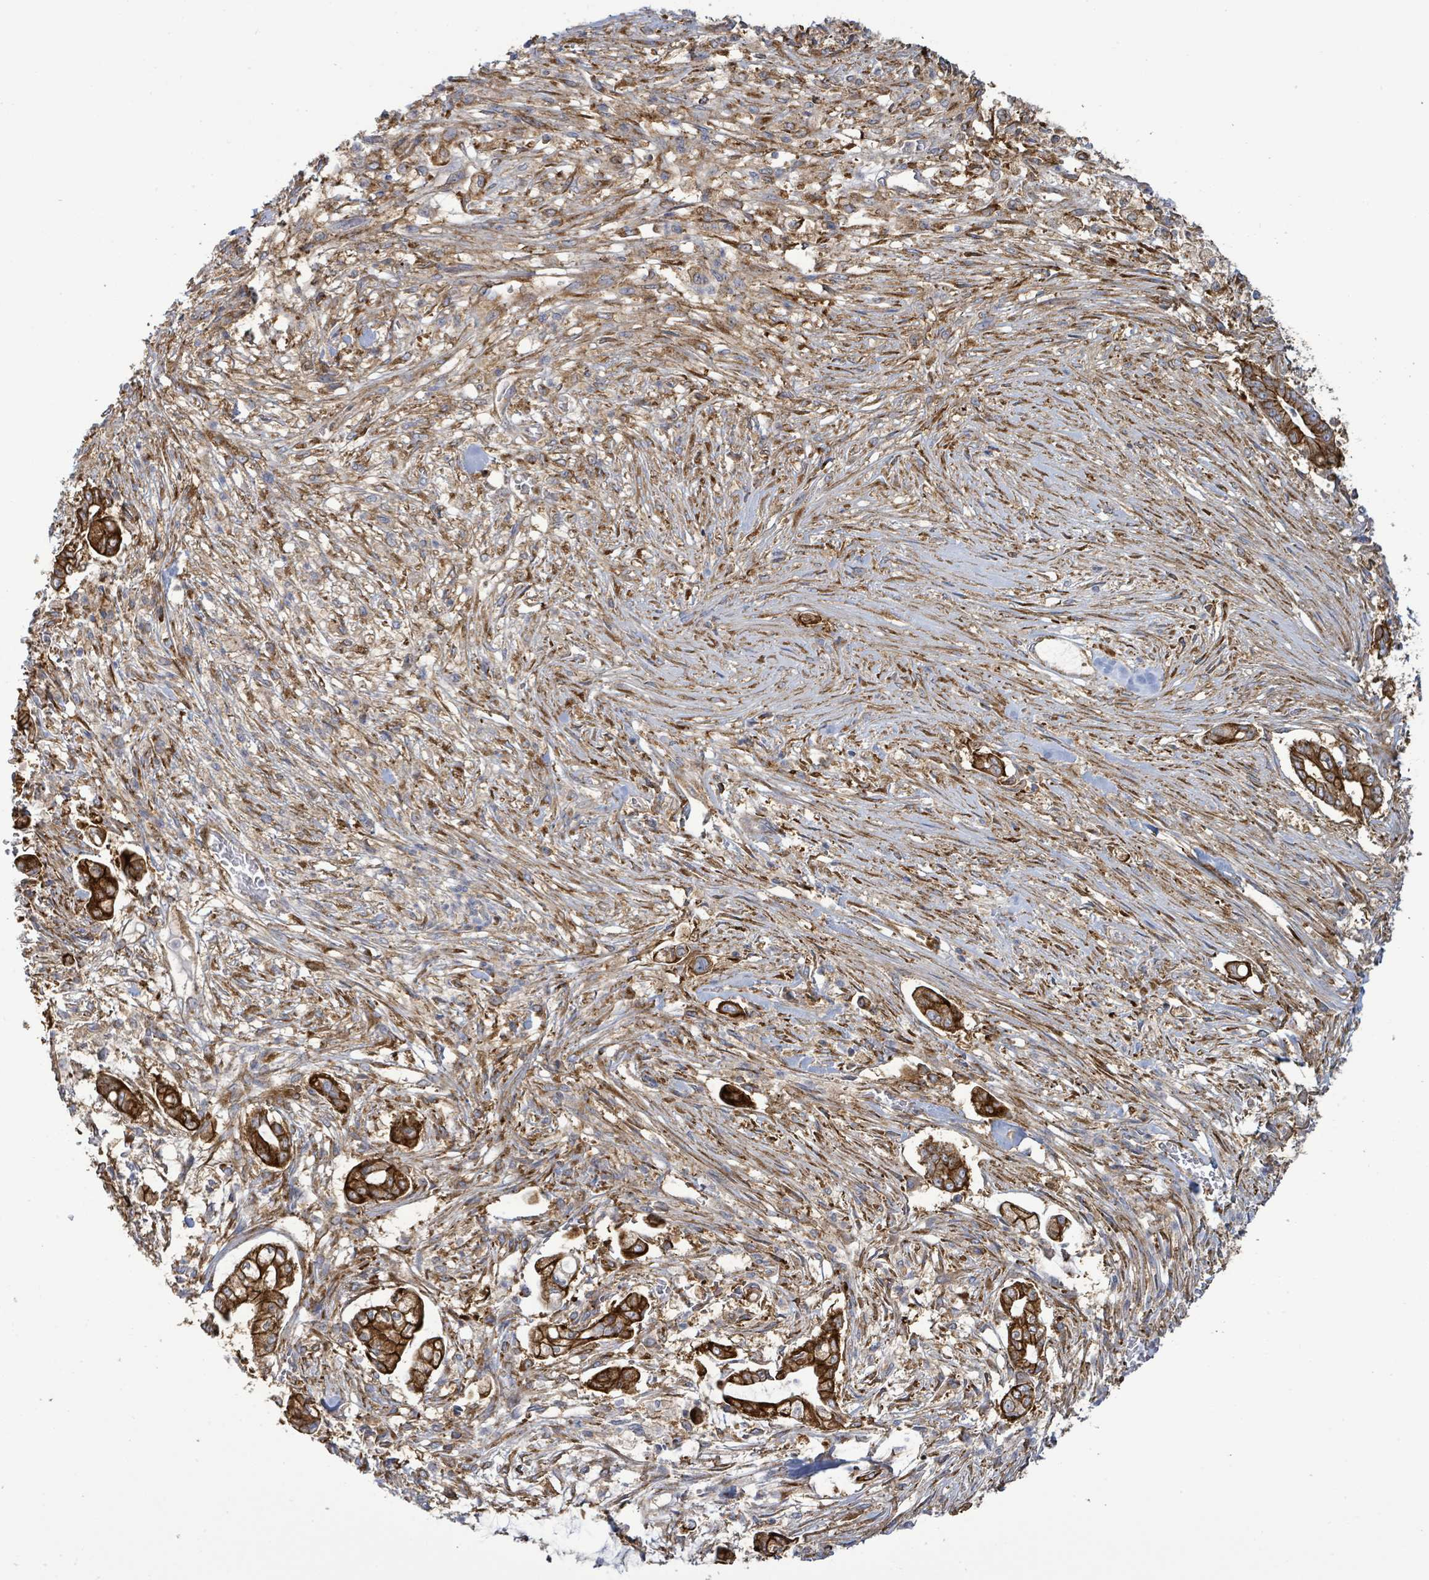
{"staining": {"intensity": "strong", "quantity": ">75%", "location": "cytoplasmic/membranous"}, "tissue": "pancreatic cancer", "cell_type": "Tumor cells", "image_type": "cancer", "snomed": [{"axis": "morphology", "description": "Adenocarcinoma, NOS"}, {"axis": "topography", "description": "Pancreas"}], "caption": "Protein expression analysis of human pancreatic cancer (adenocarcinoma) reveals strong cytoplasmic/membranous positivity in approximately >75% of tumor cells. Immunohistochemistry (ihc) stains the protein in brown and the nuclei are stained blue.", "gene": "EGFL7", "patient": {"sex": "female", "age": 69}}